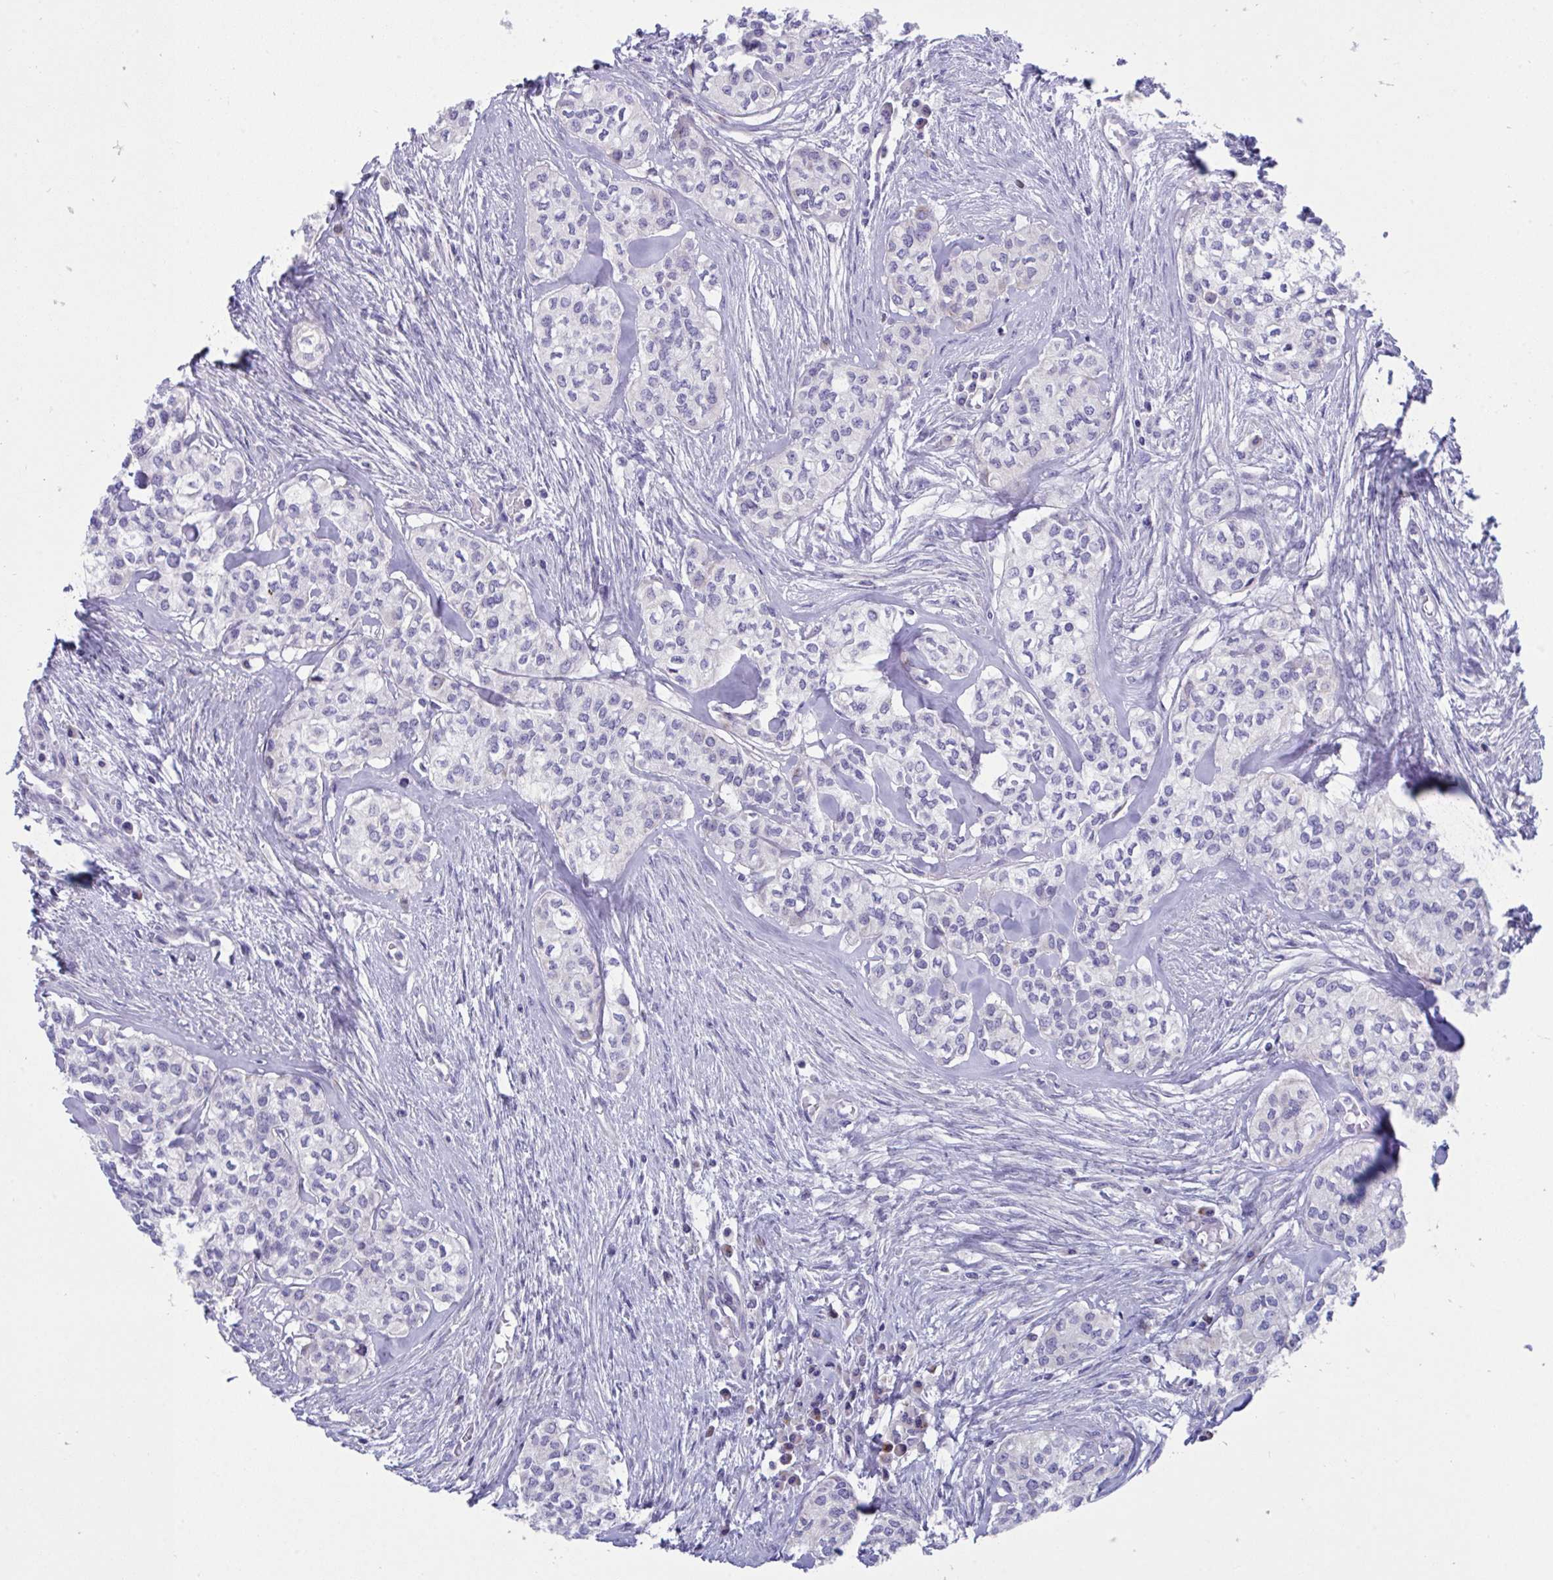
{"staining": {"intensity": "negative", "quantity": "none", "location": "none"}, "tissue": "head and neck cancer", "cell_type": "Tumor cells", "image_type": "cancer", "snomed": [{"axis": "morphology", "description": "Adenocarcinoma, NOS"}, {"axis": "topography", "description": "Head-Neck"}], "caption": "Immunohistochemistry (IHC) histopathology image of head and neck adenocarcinoma stained for a protein (brown), which displays no staining in tumor cells.", "gene": "DTX3", "patient": {"sex": "male", "age": 81}}